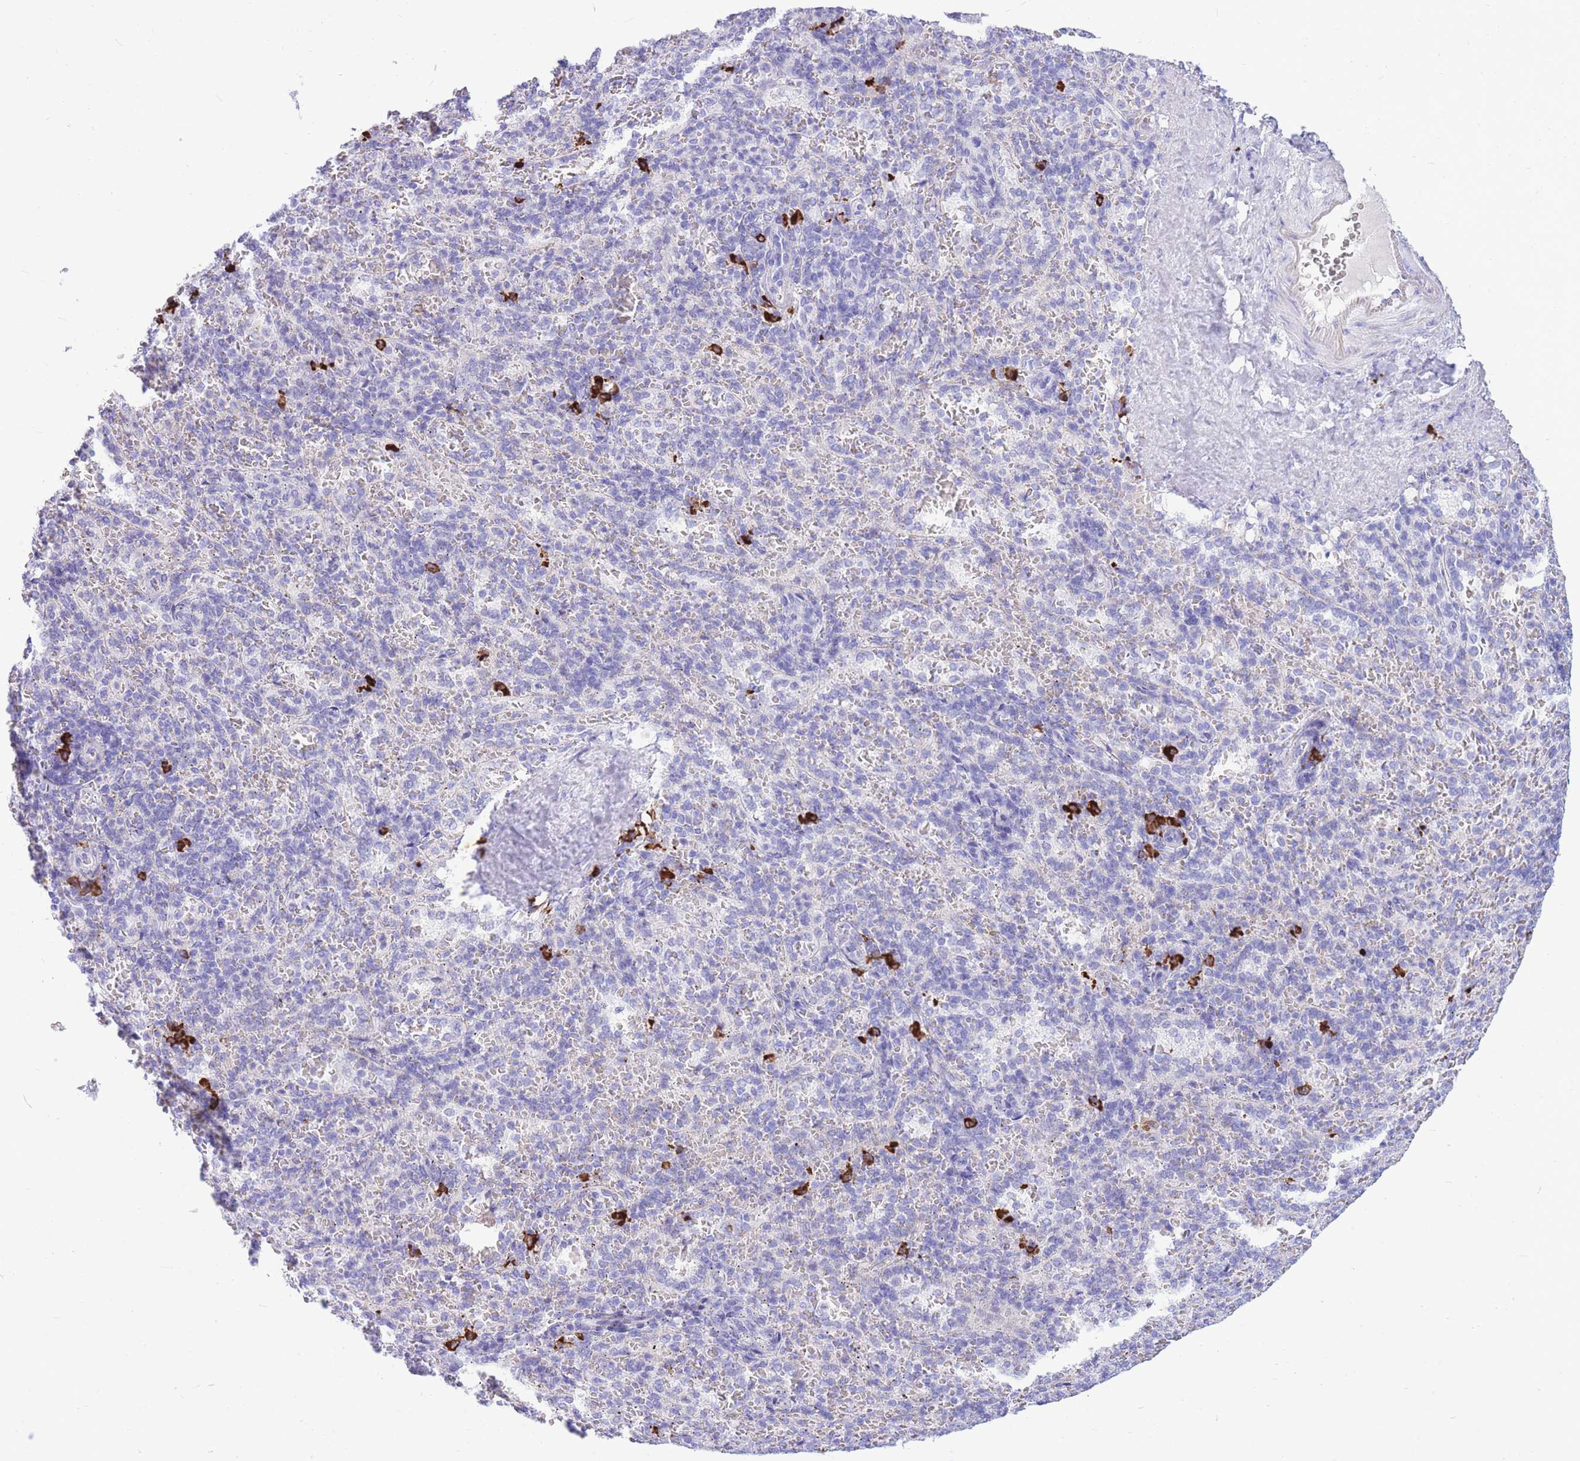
{"staining": {"intensity": "strong", "quantity": "<25%", "location": "cytoplasmic/membranous"}, "tissue": "spleen", "cell_type": "Cells in red pulp", "image_type": "normal", "snomed": [{"axis": "morphology", "description": "Normal tissue, NOS"}, {"axis": "topography", "description": "Spleen"}], "caption": "A brown stain highlights strong cytoplasmic/membranous positivity of a protein in cells in red pulp of unremarkable spleen. (brown staining indicates protein expression, while blue staining denotes nuclei).", "gene": "ZFP62", "patient": {"sex": "female", "age": 21}}